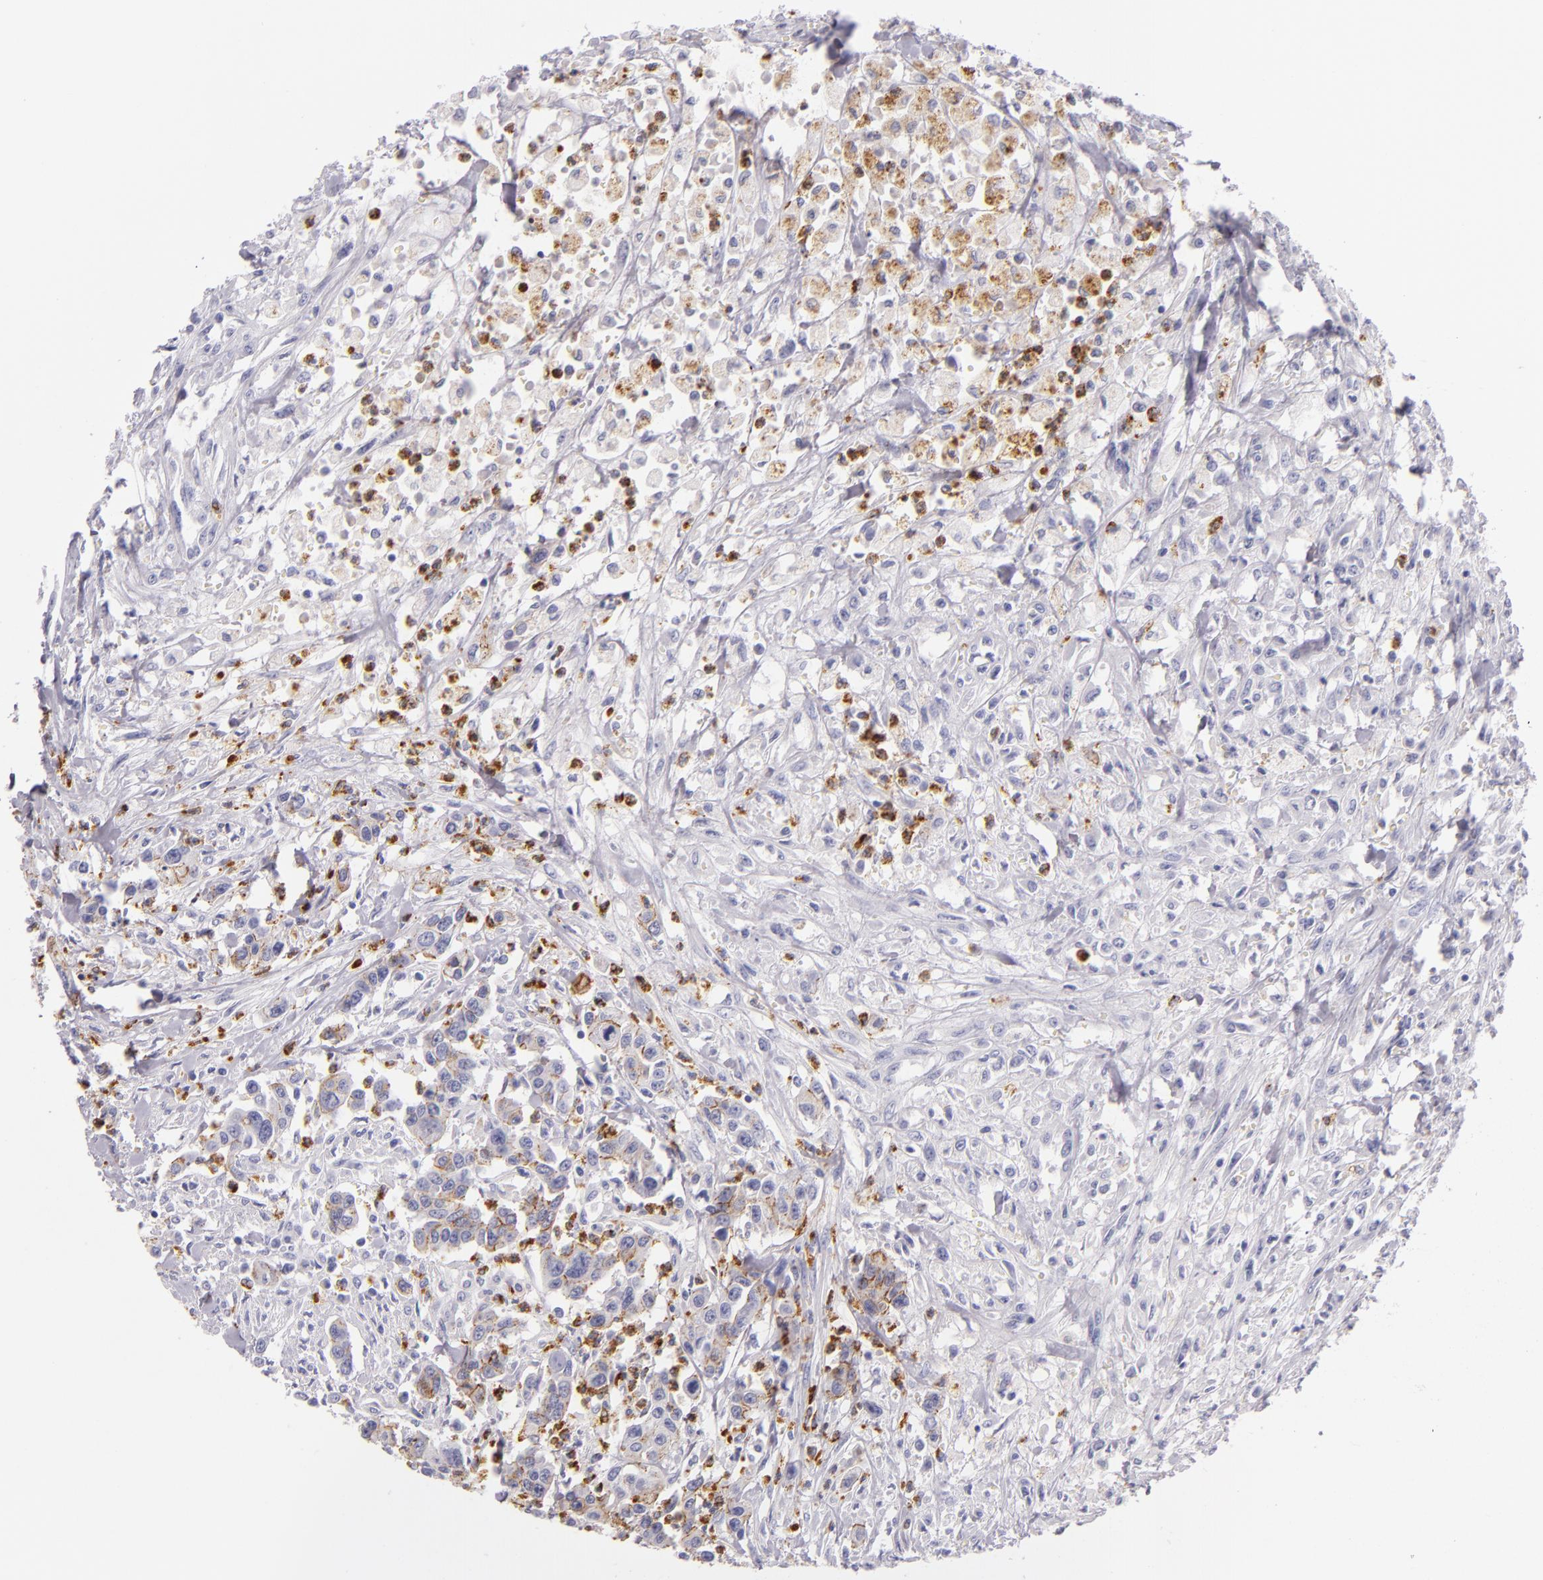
{"staining": {"intensity": "weak", "quantity": "<25%", "location": "cytoplasmic/membranous"}, "tissue": "urothelial cancer", "cell_type": "Tumor cells", "image_type": "cancer", "snomed": [{"axis": "morphology", "description": "Urothelial carcinoma, High grade"}, {"axis": "topography", "description": "Urinary bladder"}], "caption": "This photomicrograph is of urothelial cancer stained with IHC to label a protein in brown with the nuclei are counter-stained blue. There is no expression in tumor cells.", "gene": "CDH3", "patient": {"sex": "male", "age": 86}}